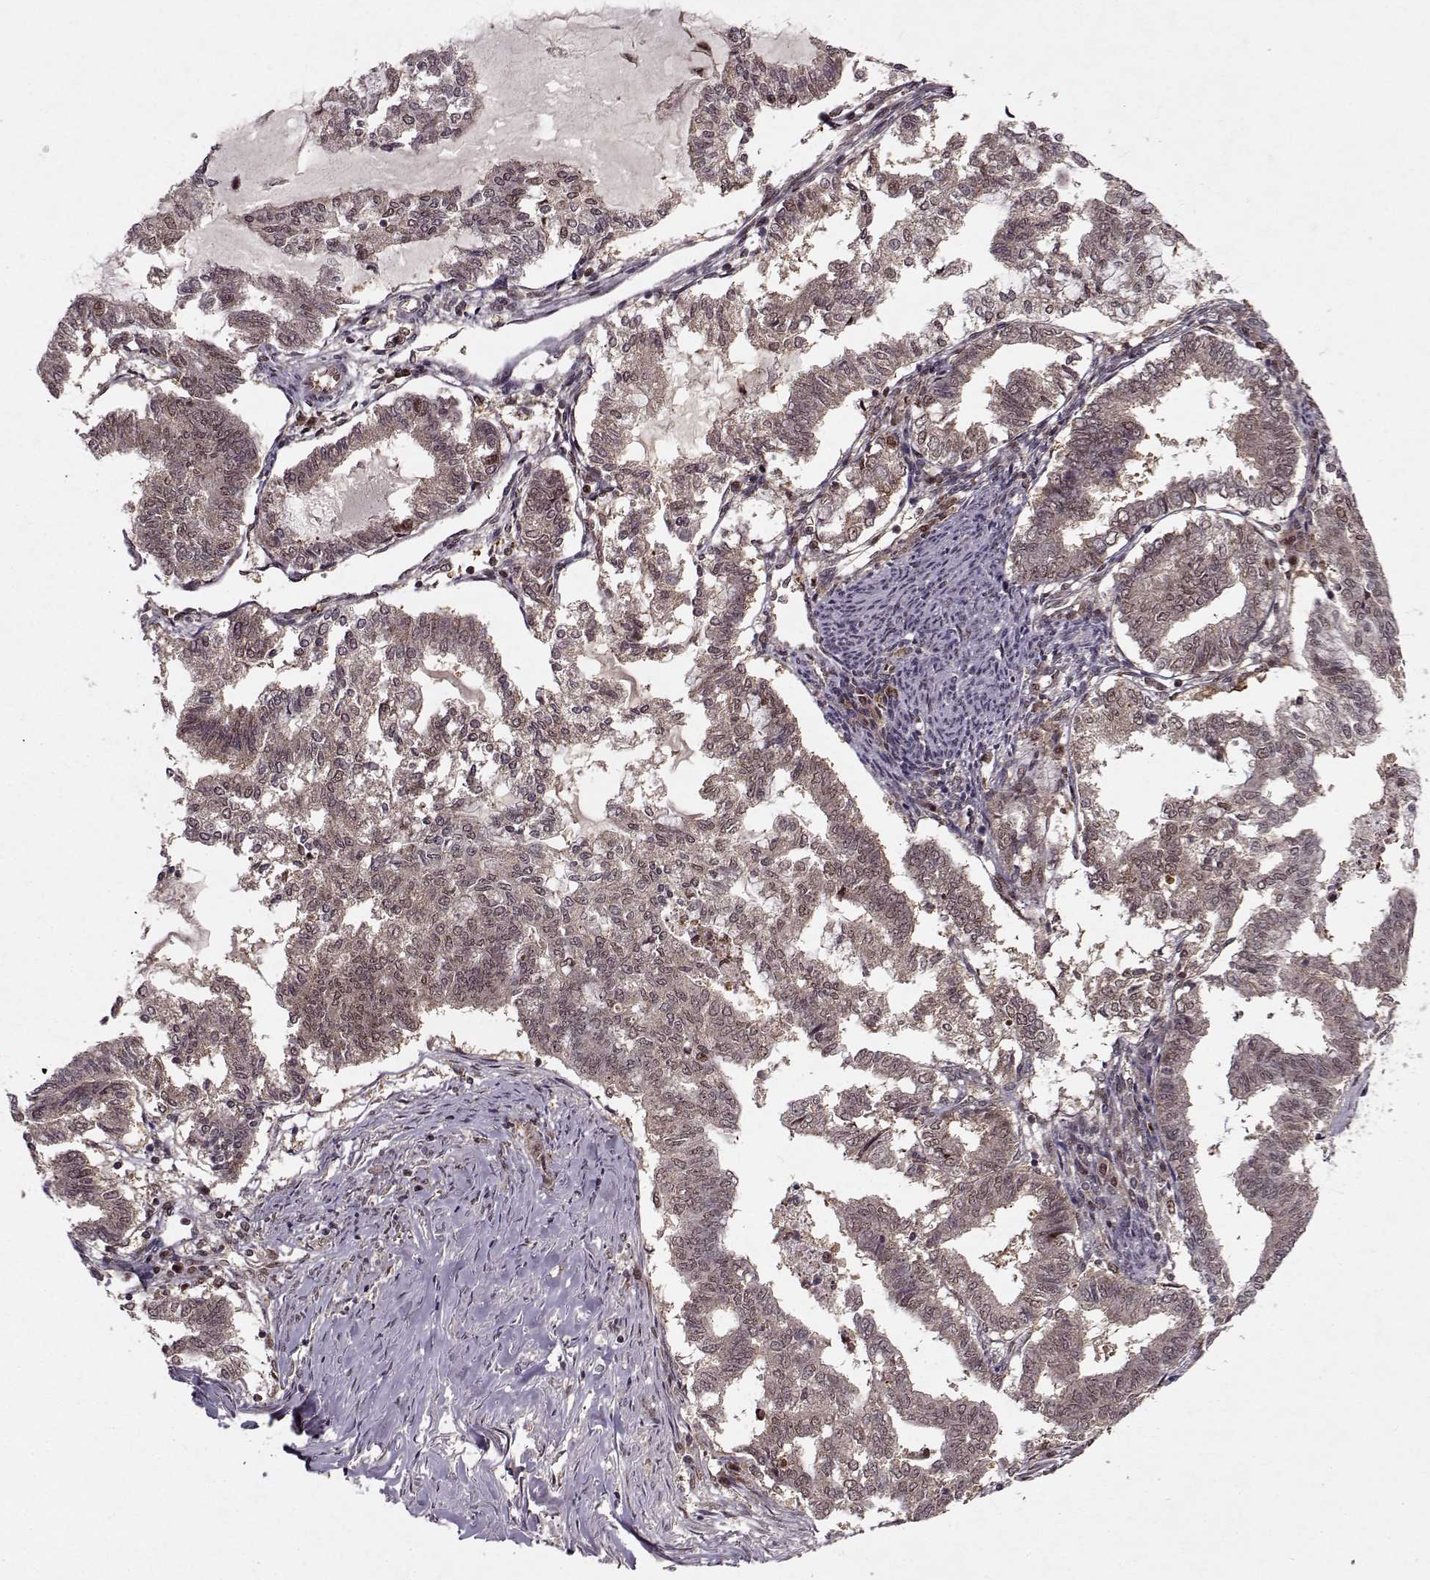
{"staining": {"intensity": "weak", "quantity": ">75%", "location": "cytoplasmic/membranous"}, "tissue": "endometrial cancer", "cell_type": "Tumor cells", "image_type": "cancer", "snomed": [{"axis": "morphology", "description": "Adenocarcinoma, NOS"}, {"axis": "topography", "description": "Endometrium"}], "caption": "Adenocarcinoma (endometrial) was stained to show a protein in brown. There is low levels of weak cytoplasmic/membranous expression in approximately >75% of tumor cells.", "gene": "PSMA7", "patient": {"sex": "female", "age": 79}}